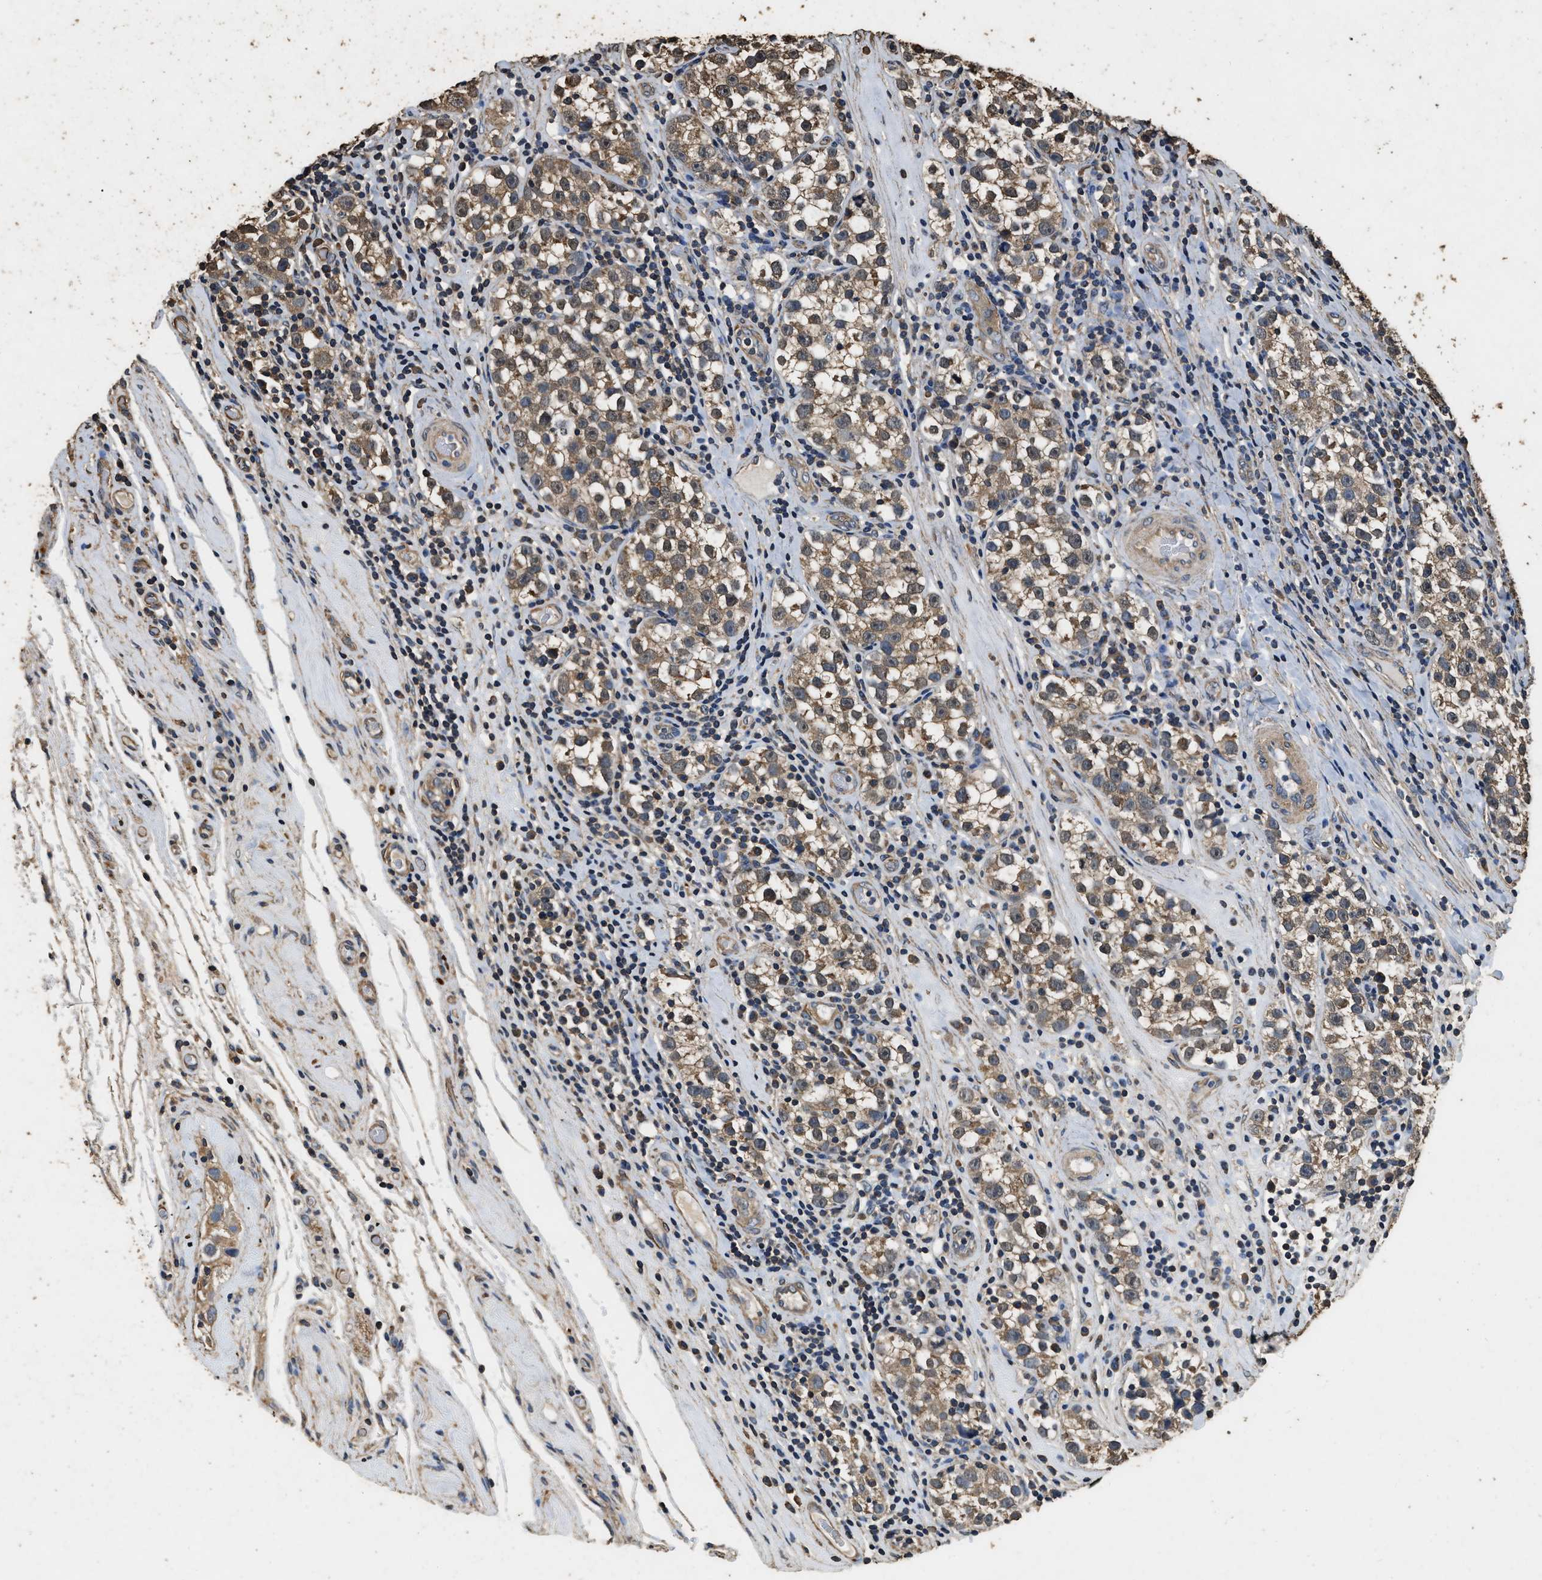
{"staining": {"intensity": "weak", "quantity": ">75%", "location": "cytoplasmic/membranous"}, "tissue": "testis cancer", "cell_type": "Tumor cells", "image_type": "cancer", "snomed": [{"axis": "morphology", "description": "Normal tissue, NOS"}, {"axis": "morphology", "description": "Seminoma, NOS"}, {"axis": "topography", "description": "Testis"}], "caption": "Testis cancer stained for a protein demonstrates weak cytoplasmic/membranous positivity in tumor cells.", "gene": "MIB1", "patient": {"sex": "male", "age": 43}}